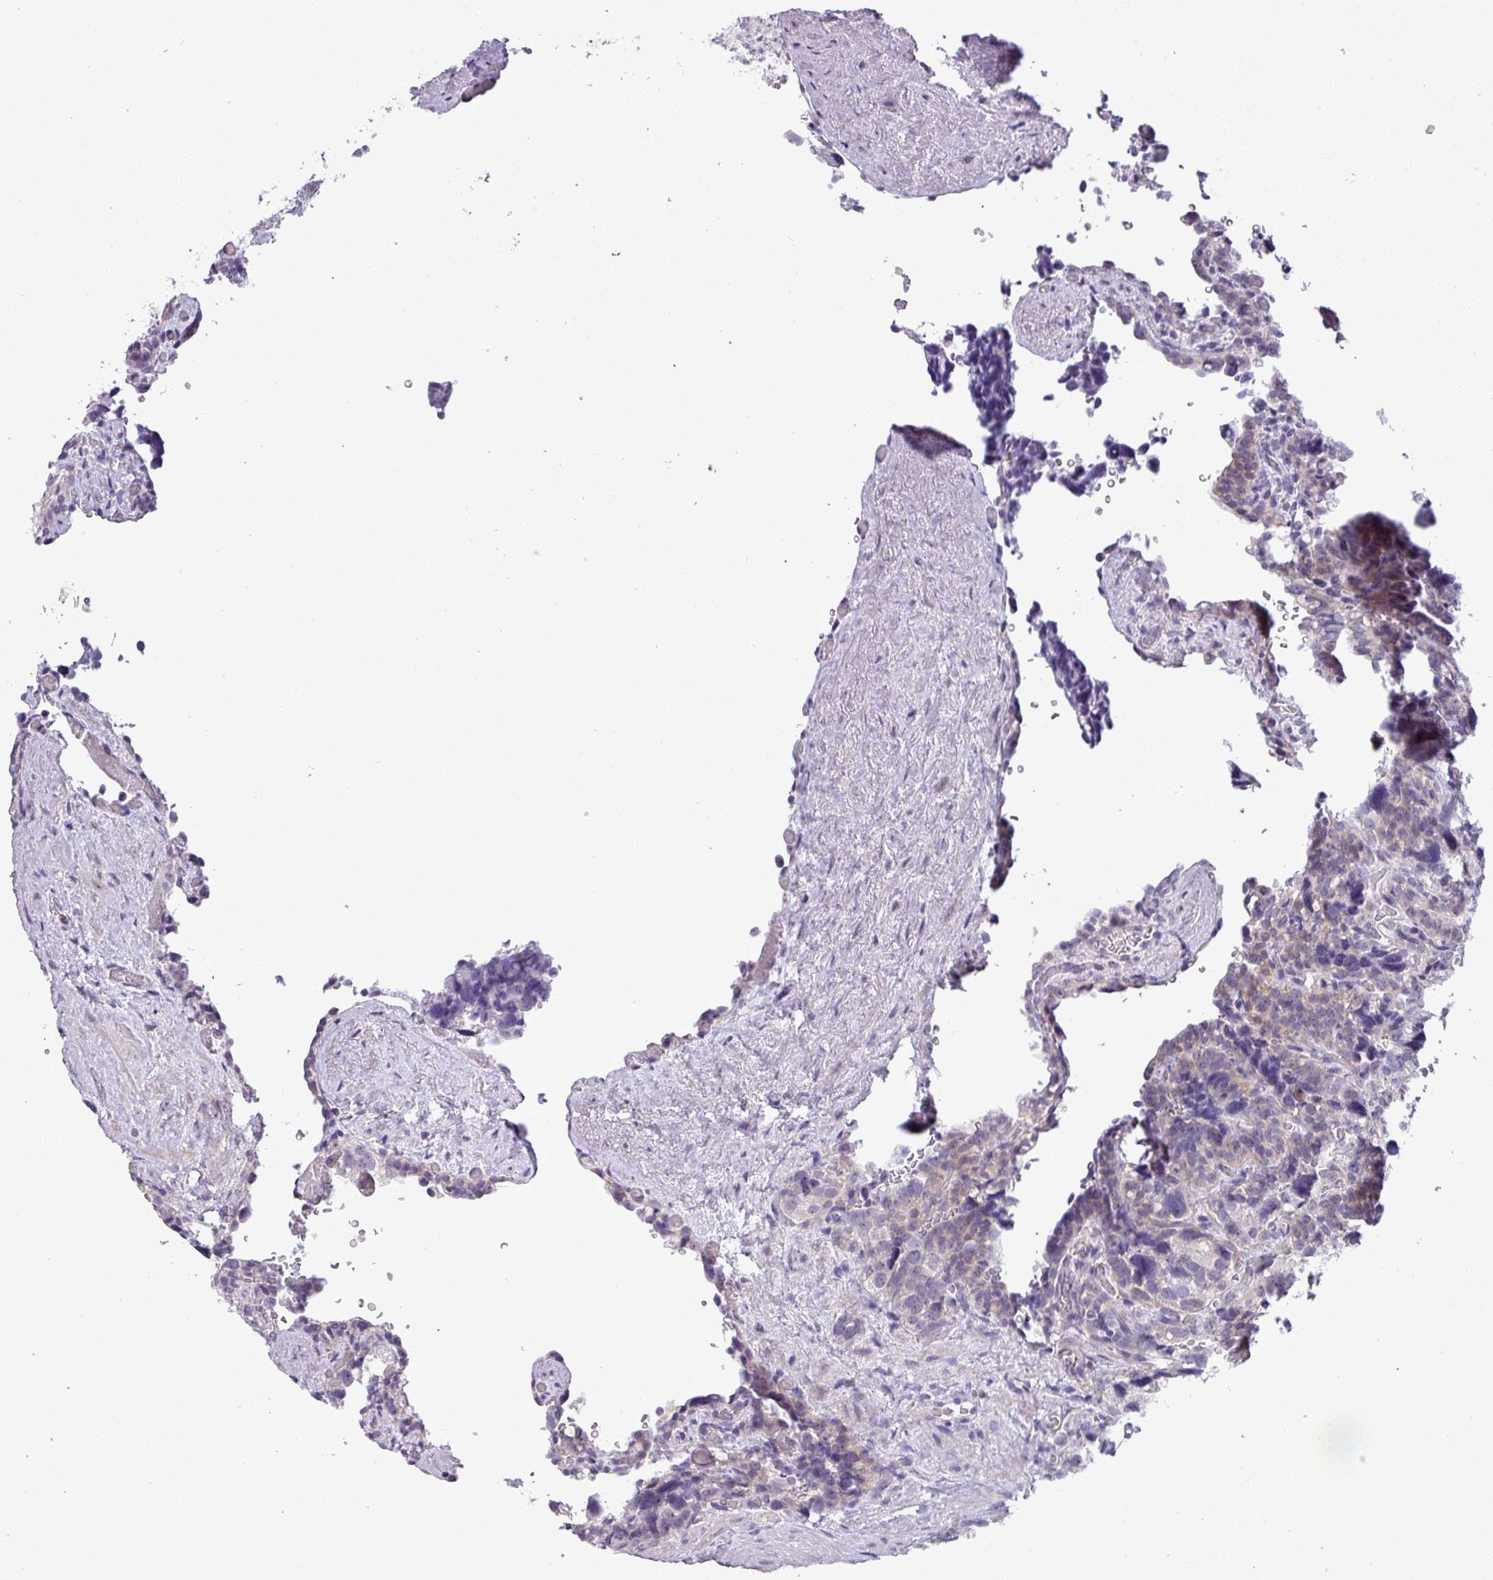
{"staining": {"intensity": "weak", "quantity": "<25%", "location": "cytoplasmic/membranous"}, "tissue": "seminal vesicle", "cell_type": "Glandular cells", "image_type": "normal", "snomed": [{"axis": "morphology", "description": "Normal tissue, NOS"}, {"axis": "topography", "description": "Seminal veicle"}], "caption": "DAB immunohistochemical staining of unremarkable human seminal vesicle shows no significant positivity in glandular cells.", "gene": "MAK16", "patient": {"sex": "male", "age": 68}}